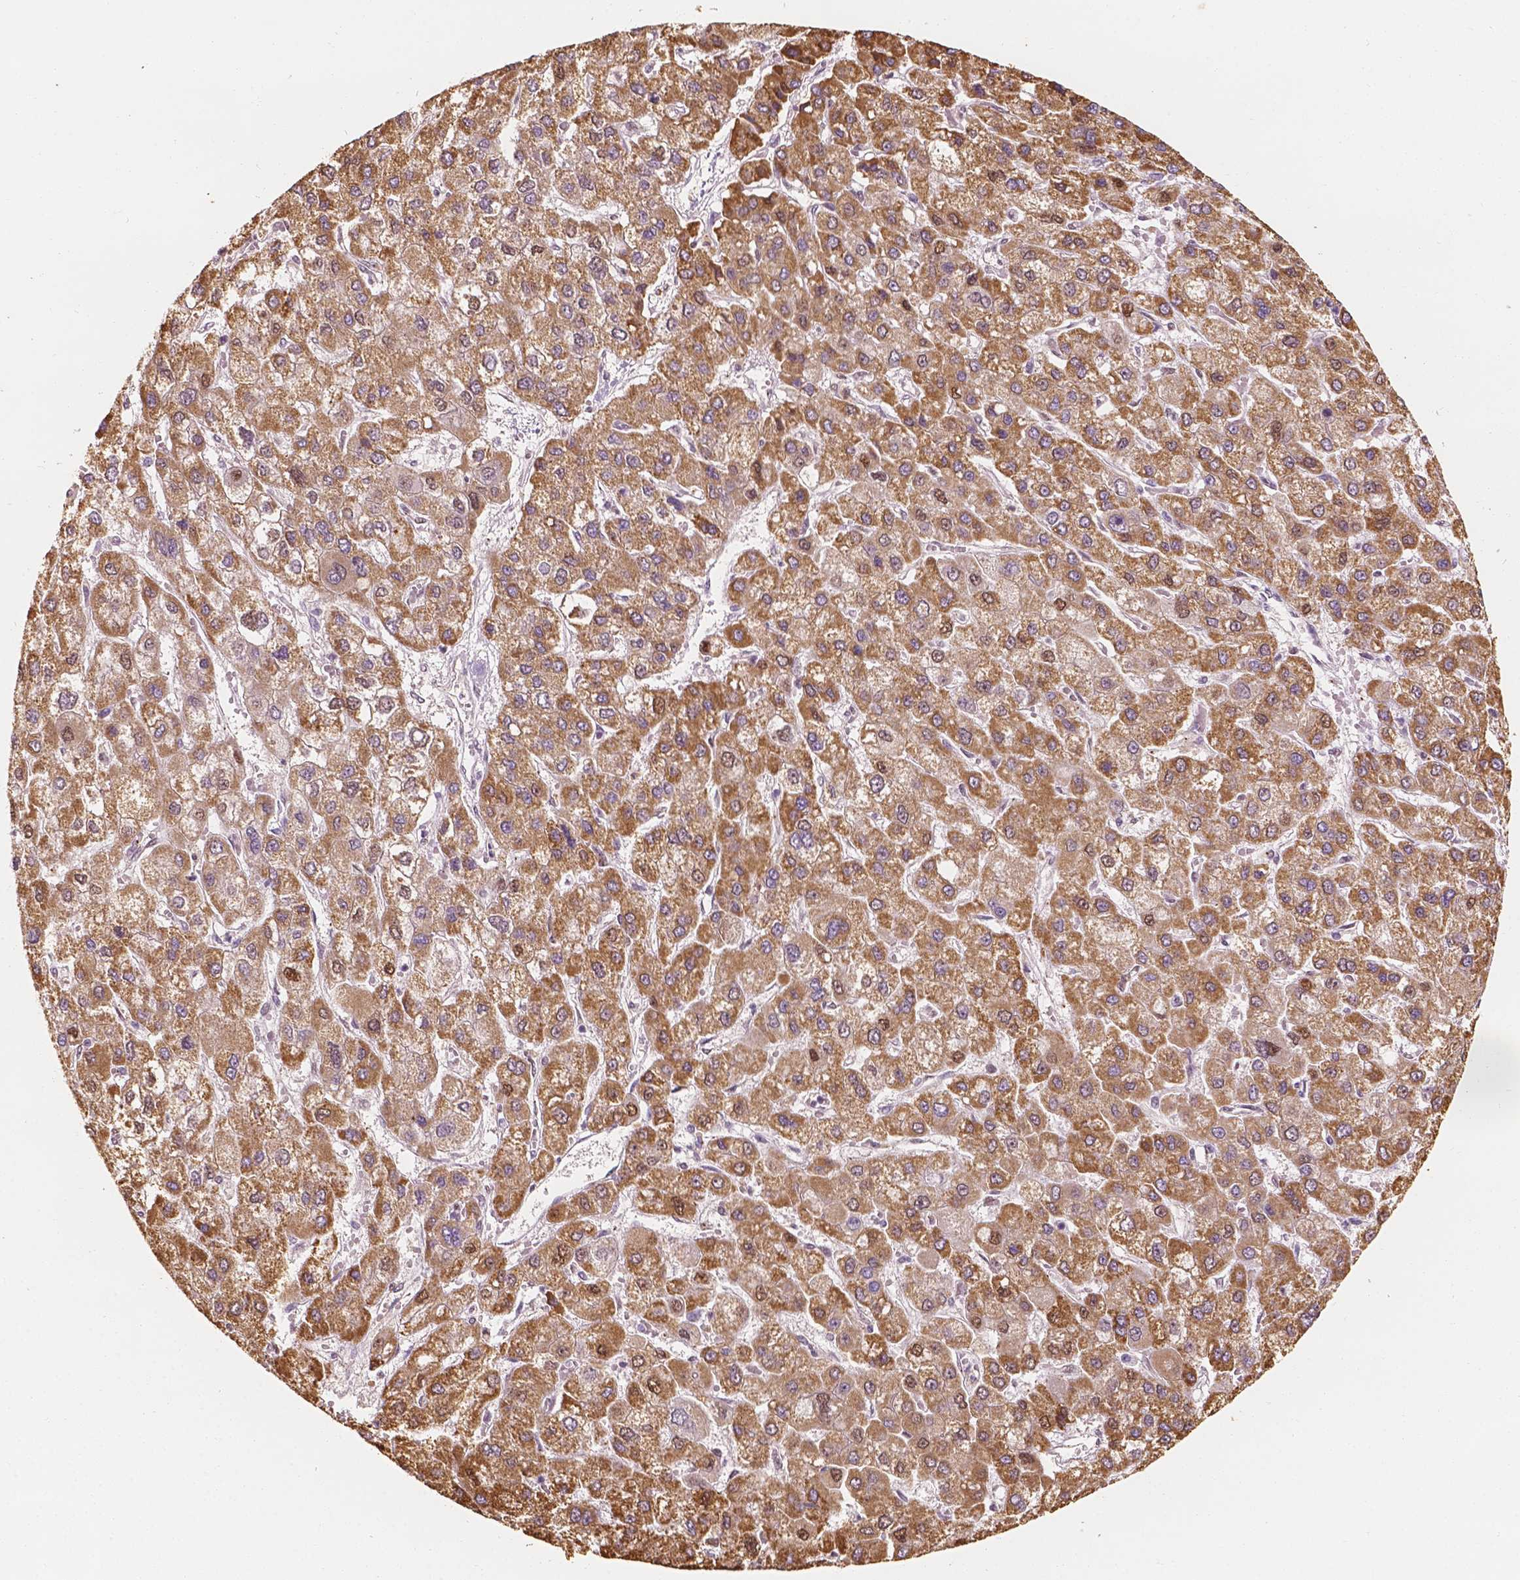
{"staining": {"intensity": "moderate", "quantity": ">75%", "location": "cytoplasmic/membranous"}, "tissue": "liver cancer", "cell_type": "Tumor cells", "image_type": "cancer", "snomed": [{"axis": "morphology", "description": "Carcinoma, Hepatocellular, NOS"}, {"axis": "topography", "description": "Liver"}], "caption": "Liver cancer (hepatocellular carcinoma) stained with a protein marker demonstrates moderate staining in tumor cells.", "gene": "TBC1D17", "patient": {"sex": "female", "age": 41}}